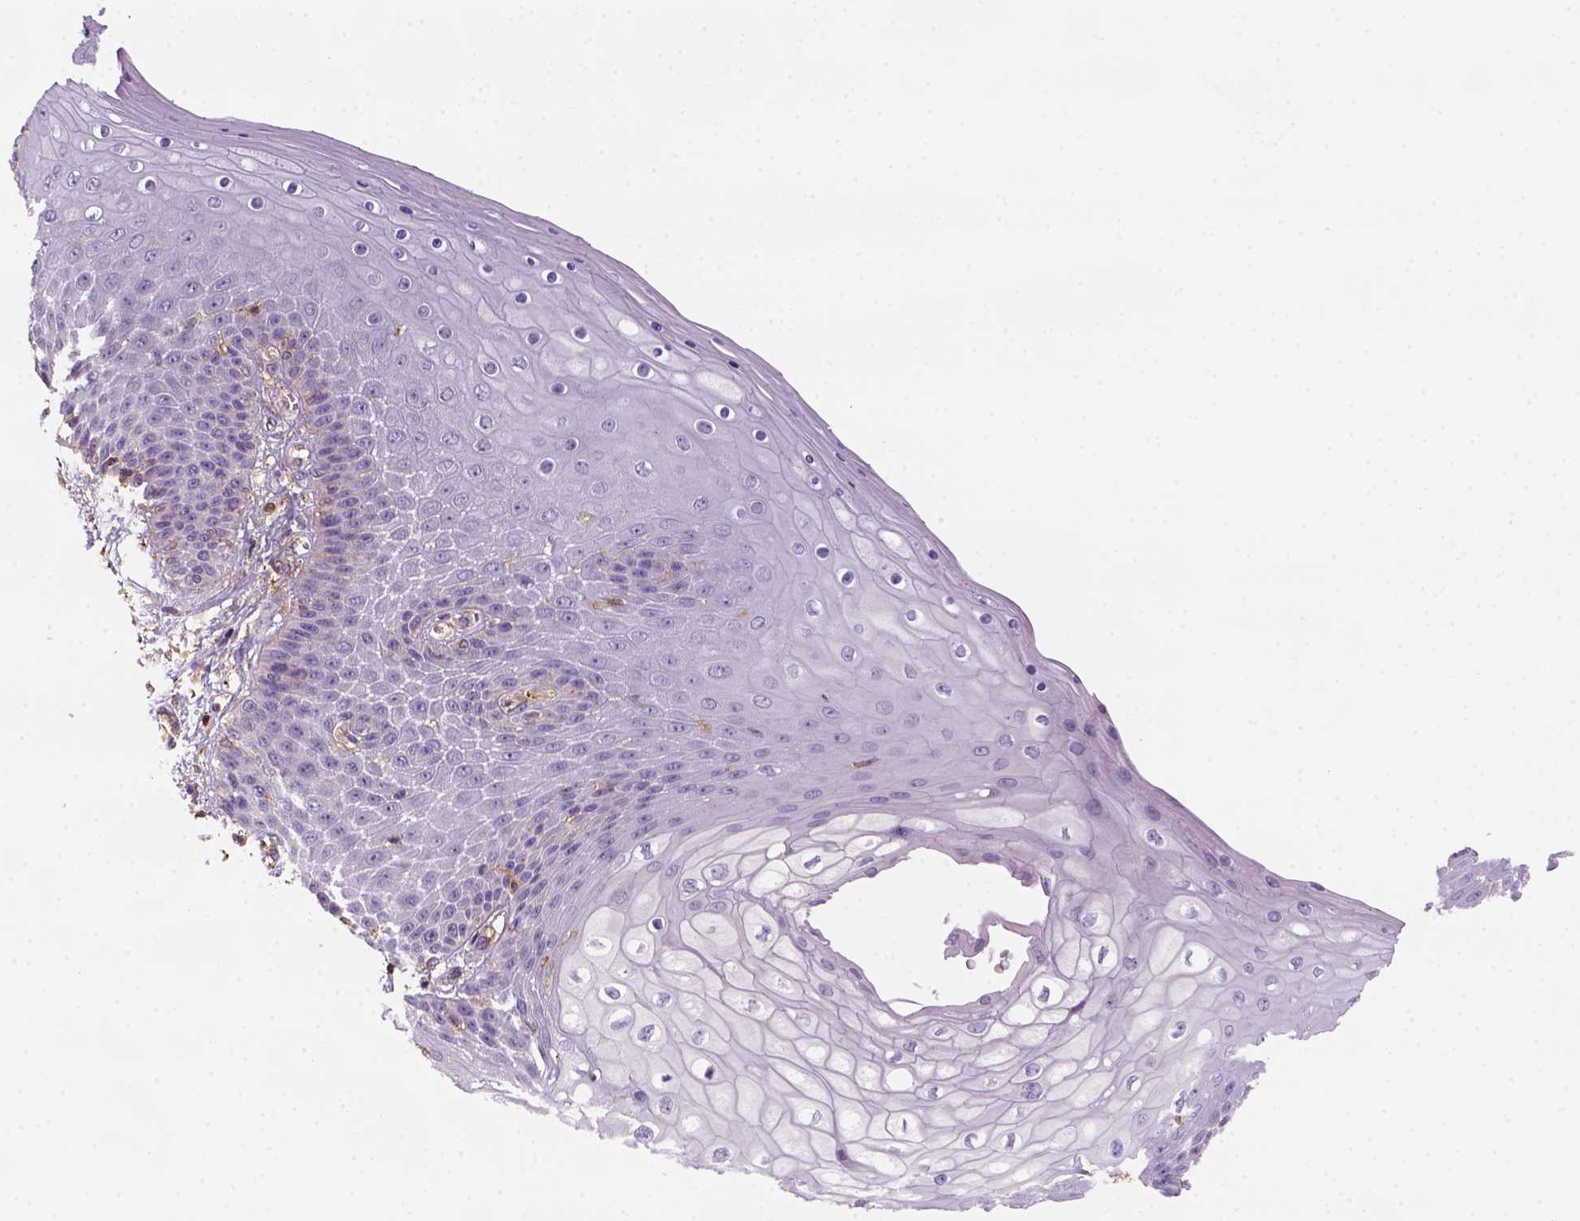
{"staining": {"intensity": "weak", "quantity": "<25%", "location": "cytoplasmic/membranous"}, "tissue": "skin", "cell_type": "Epidermal cells", "image_type": "normal", "snomed": [{"axis": "morphology", "description": "Normal tissue, NOS"}, {"axis": "topography", "description": "Anal"}], "caption": "This is an immunohistochemistry photomicrograph of benign skin. There is no expression in epidermal cells.", "gene": "GPRC5D", "patient": {"sex": "female", "age": 46}}